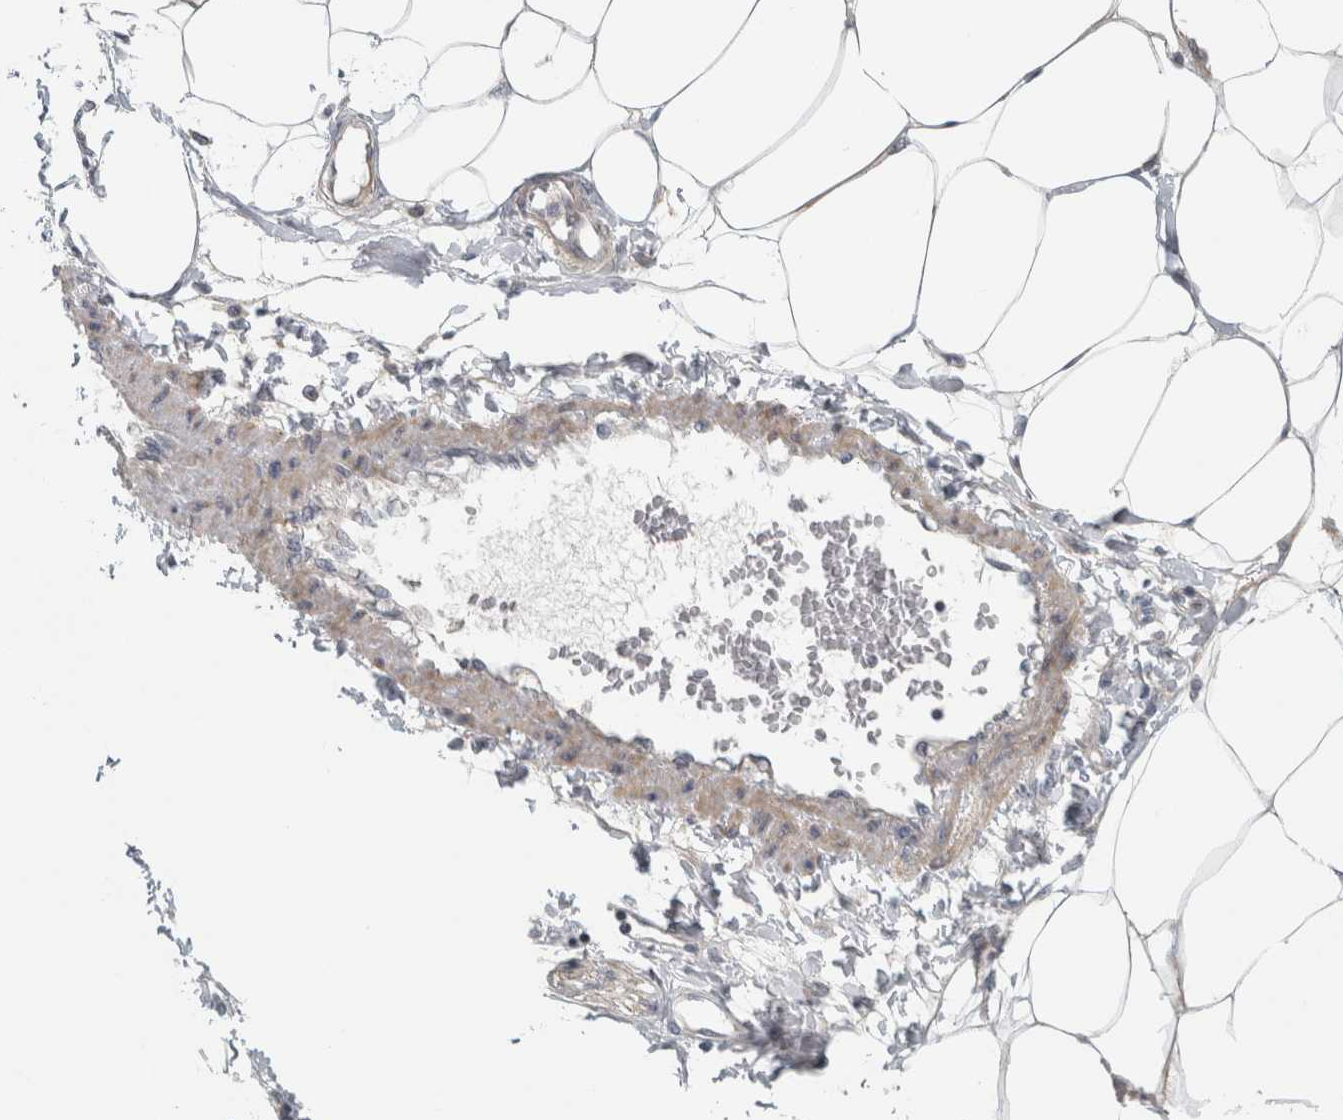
{"staining": {"intensity": "negative", "quantity": "none", "location": "none"}, "tissue": "adipose tissue", "cell_type": "Adipocytes", "image_type": "normal", "snomed": [{"axis": "morphology", "description": "Normal tissue, NOS"}, {"axis": "morphology", "description": "Adenocarcinoma, NOS"}, {"axis": "topography", "description": "Colon"}, {"axis": "topography", "description": "Peripheral nerve tissue"}], "caption": "The immunohistochemistry image has no significant positivity in adipocytes of adipose tissue.", "gene": "ZNF804B", "patient": {"sex": "male", "age": 14}}